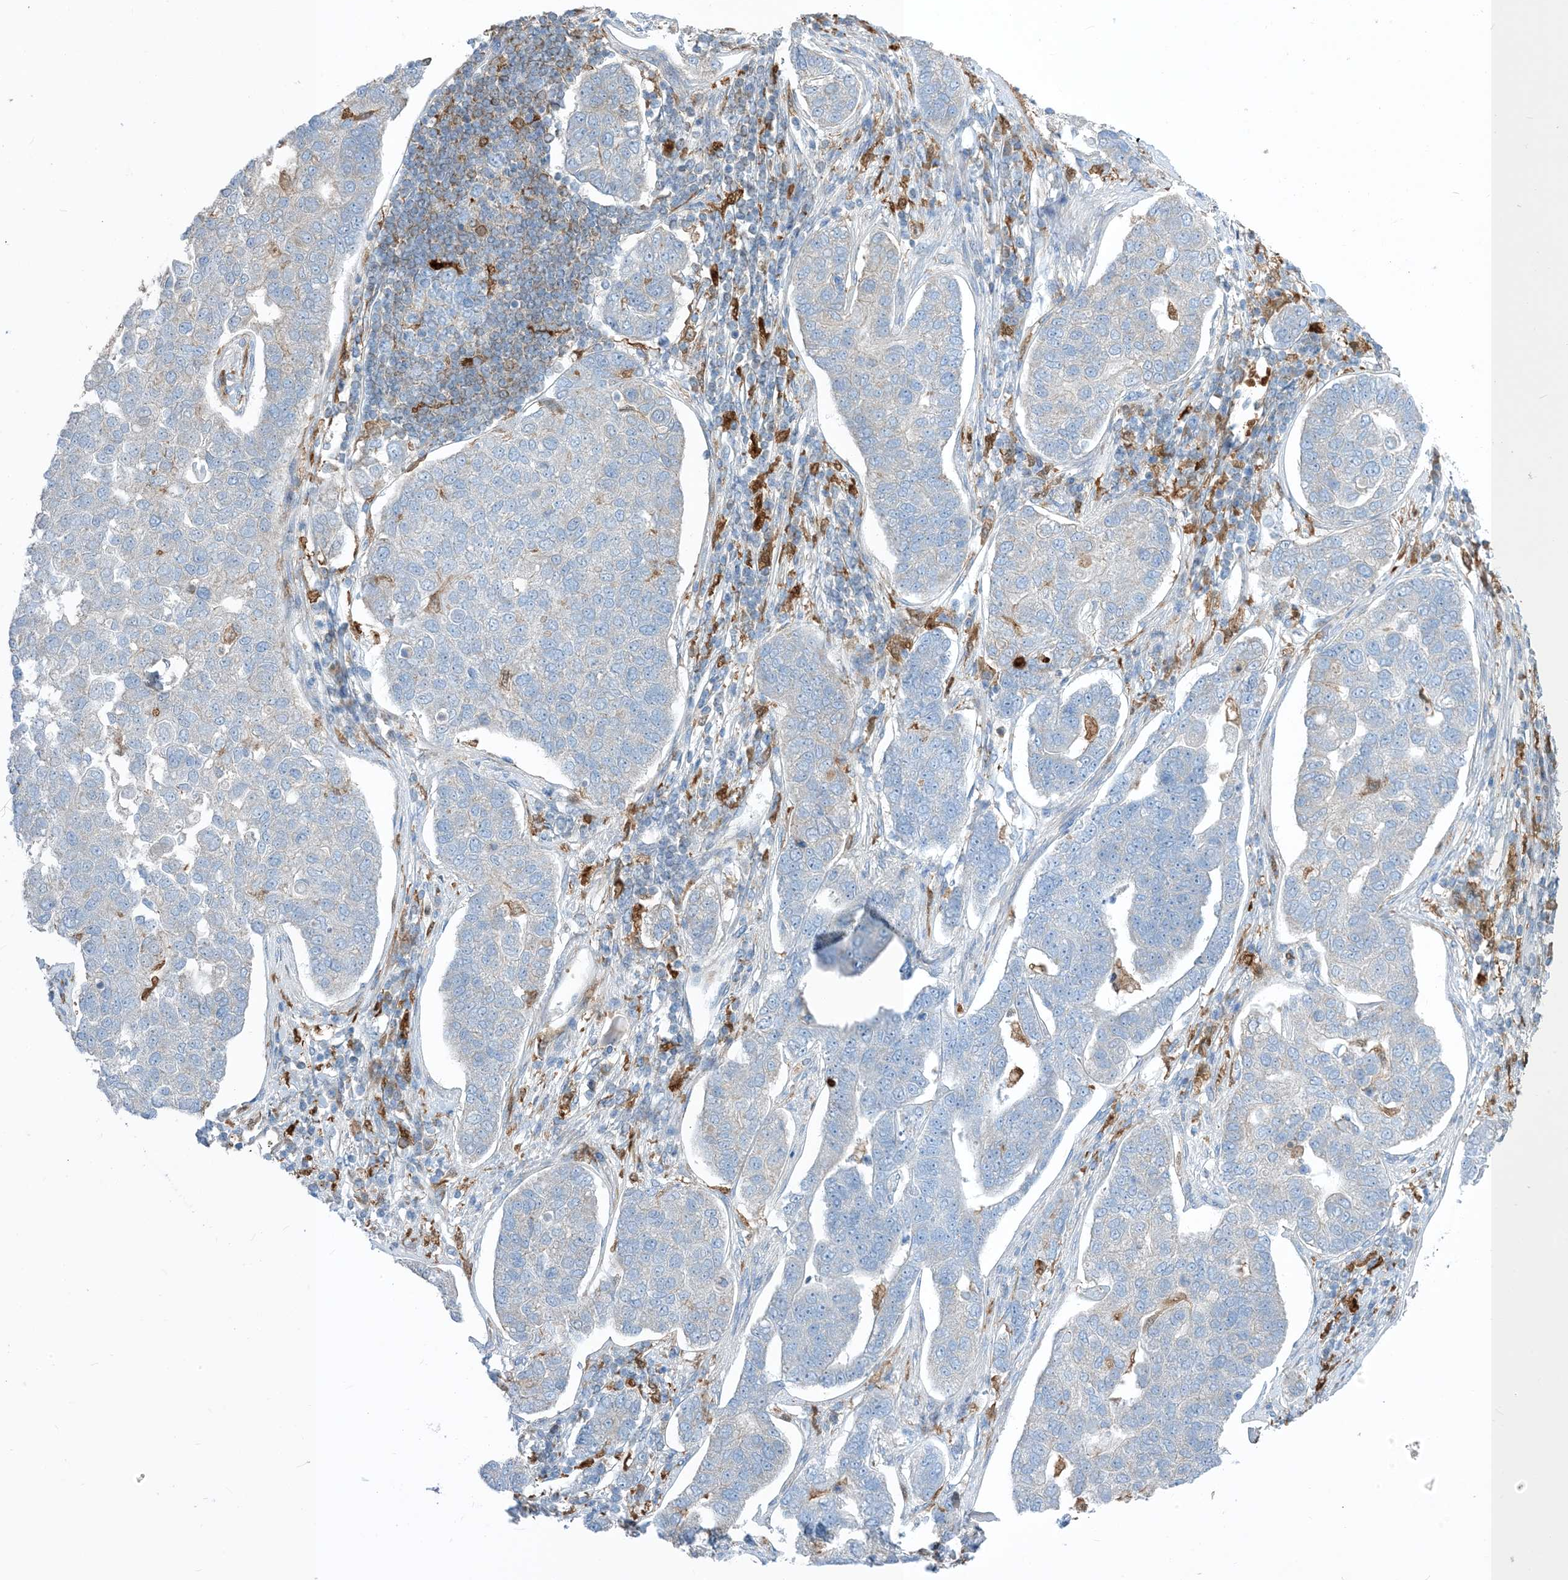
{"staining": {"intensity": "negative", "quantity": "none", "location": "none"}, "tissue": "pancreatic cancer", "cell_type": "Tumor cells", "image_type": "cancer", "snomed": [{"axis": "morphology", "description": "Adenocarcinoma, NOS"}, {"axis": "topography", "description": "Pancreas"}], "caption": "Adenocarcinoma (pancreatic) was stained to show a protein in brown. There is no significant staining in tumor cells.", "gene": "NAGK", "patient": {"sex": "female", "age": 61}}